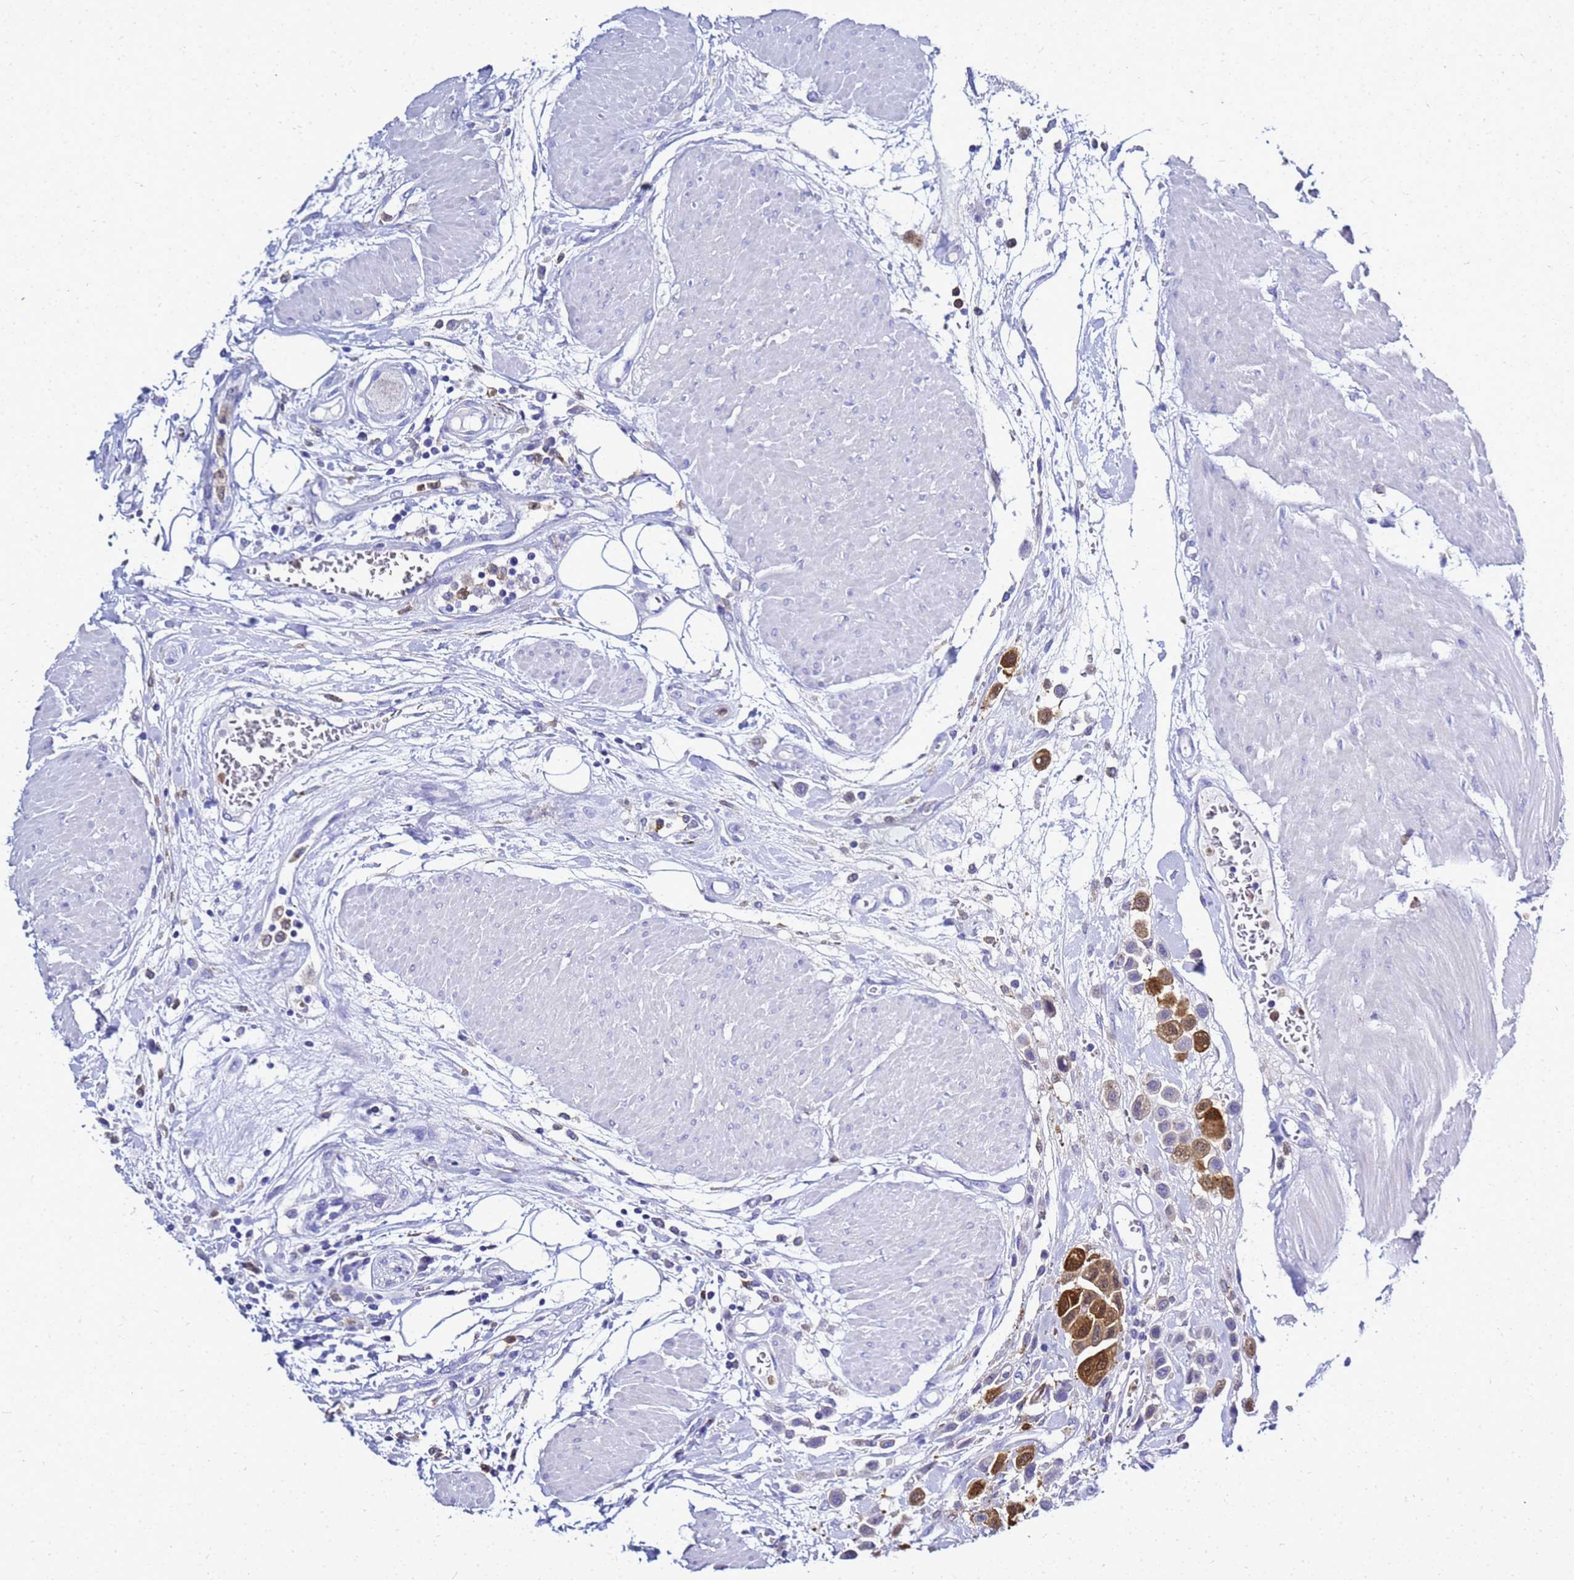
{"staining": {"intensity": "strong", "quantity": "25%-75%", "location": "cytoplasmic/membranous,nuclear"}, "tissue": "urothelial cancer", "cell_type": "Tumor cells", "image_type": "cancer", "snomed": [{"axis": "morphology", "description": "Urothelial carcinoma, High grade"}, {"axis": "topography", "description": "Urinary bladder"}], "caption": "Human high-grade urothelial carcinoma stained with a protein marker reveals strong staining in tumor cells.", "gene": "CSTA", "patient": {"sex": "male", "age": 50}}